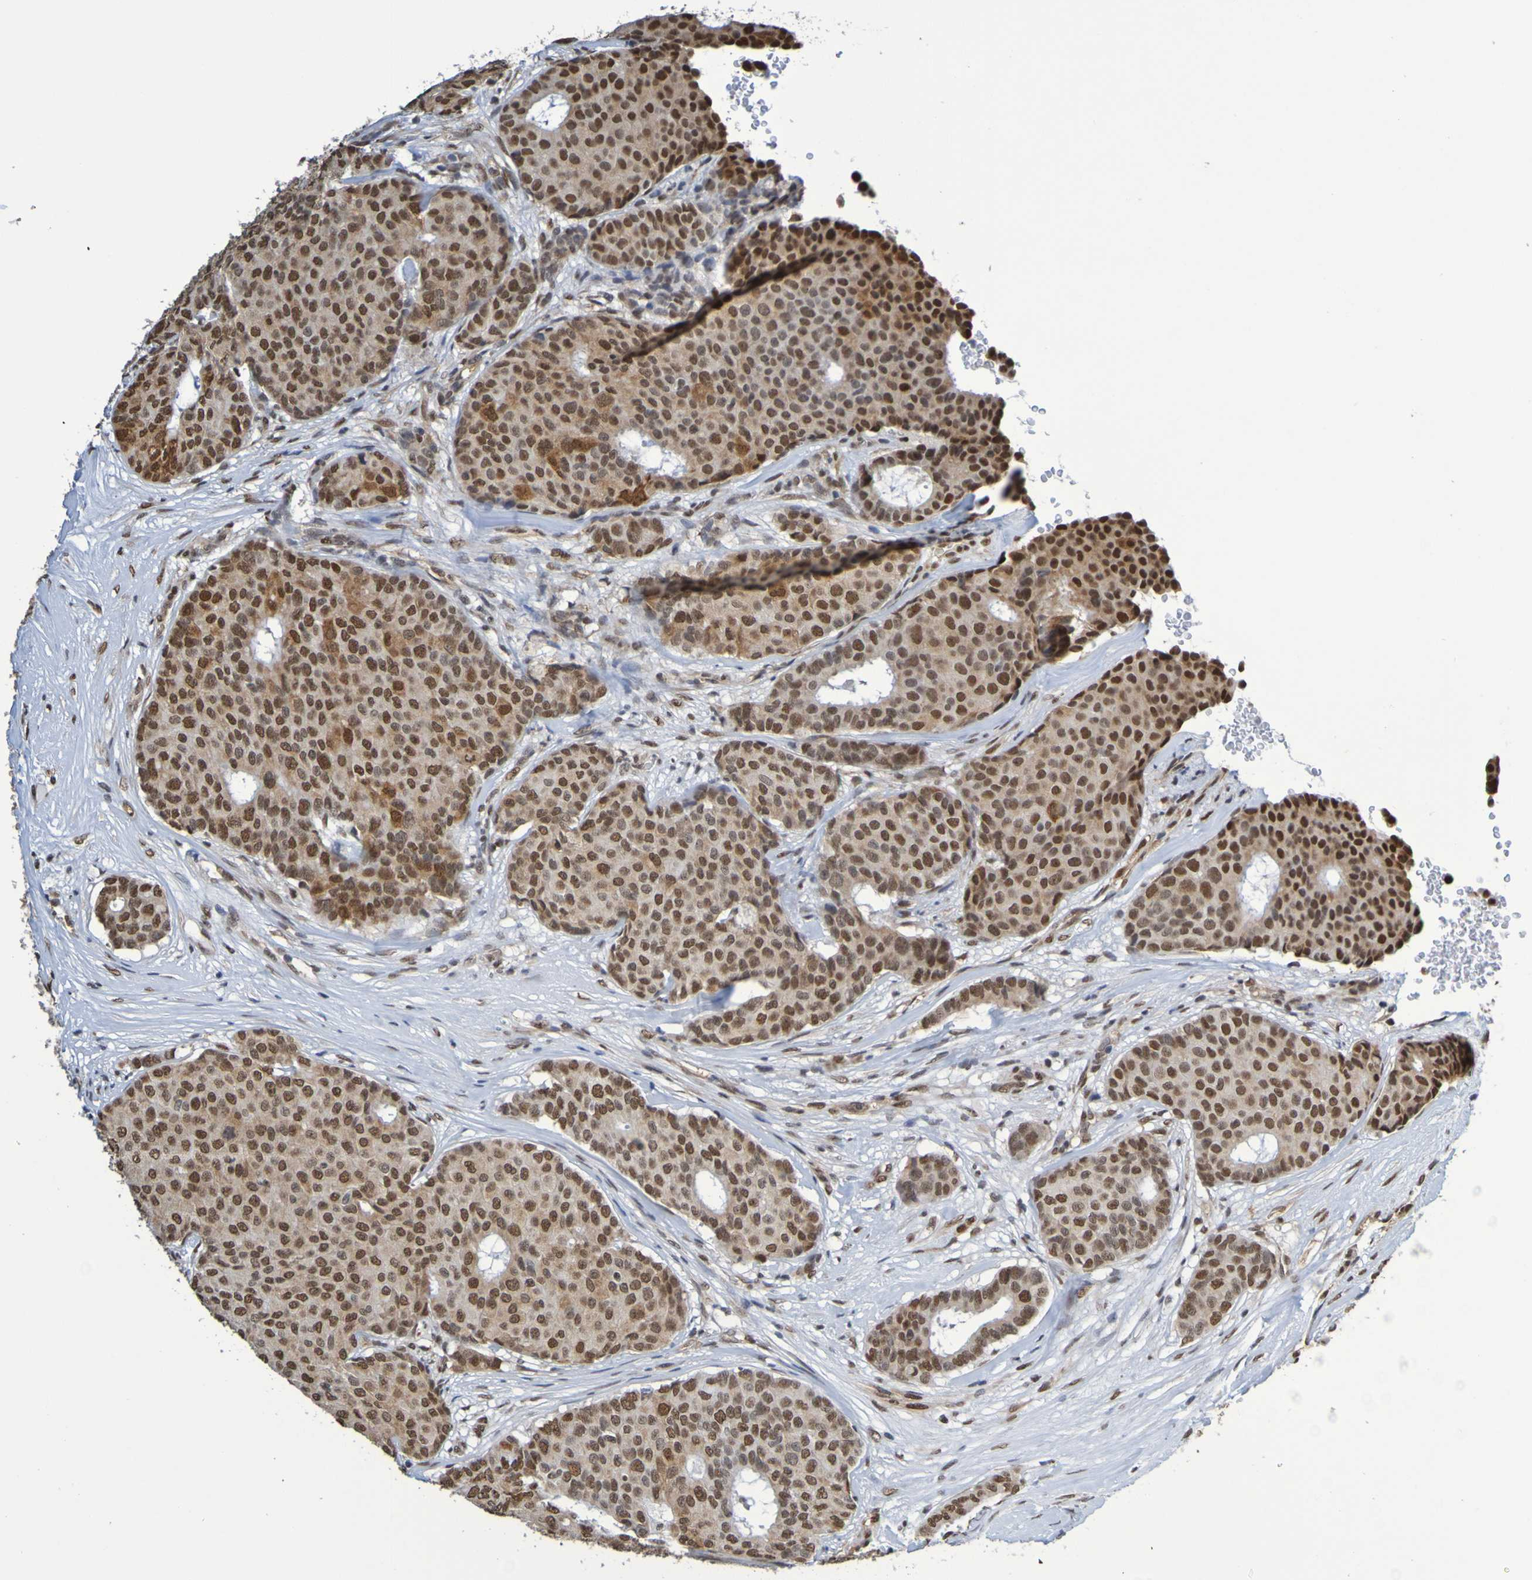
{"staining": {"intensity": "strong", "quantity": ">75%", "location": "nuclear"}, "tissue": "breast cancer", "cell_type": "Tumor cells", "image_type": "cancer", "snomed": [{"axis": "morphology", "description": "Duct carcinoma"}, {"axis": "topography", "description": "Breast"}], "caption": "Tumor cells exhibit high levels of strong nuclear positivity in approximately >75% of cells in human breast intraductal carcinoma.", "gene": "HDAC2", "patient": {"sex": "female", "age": 75}}